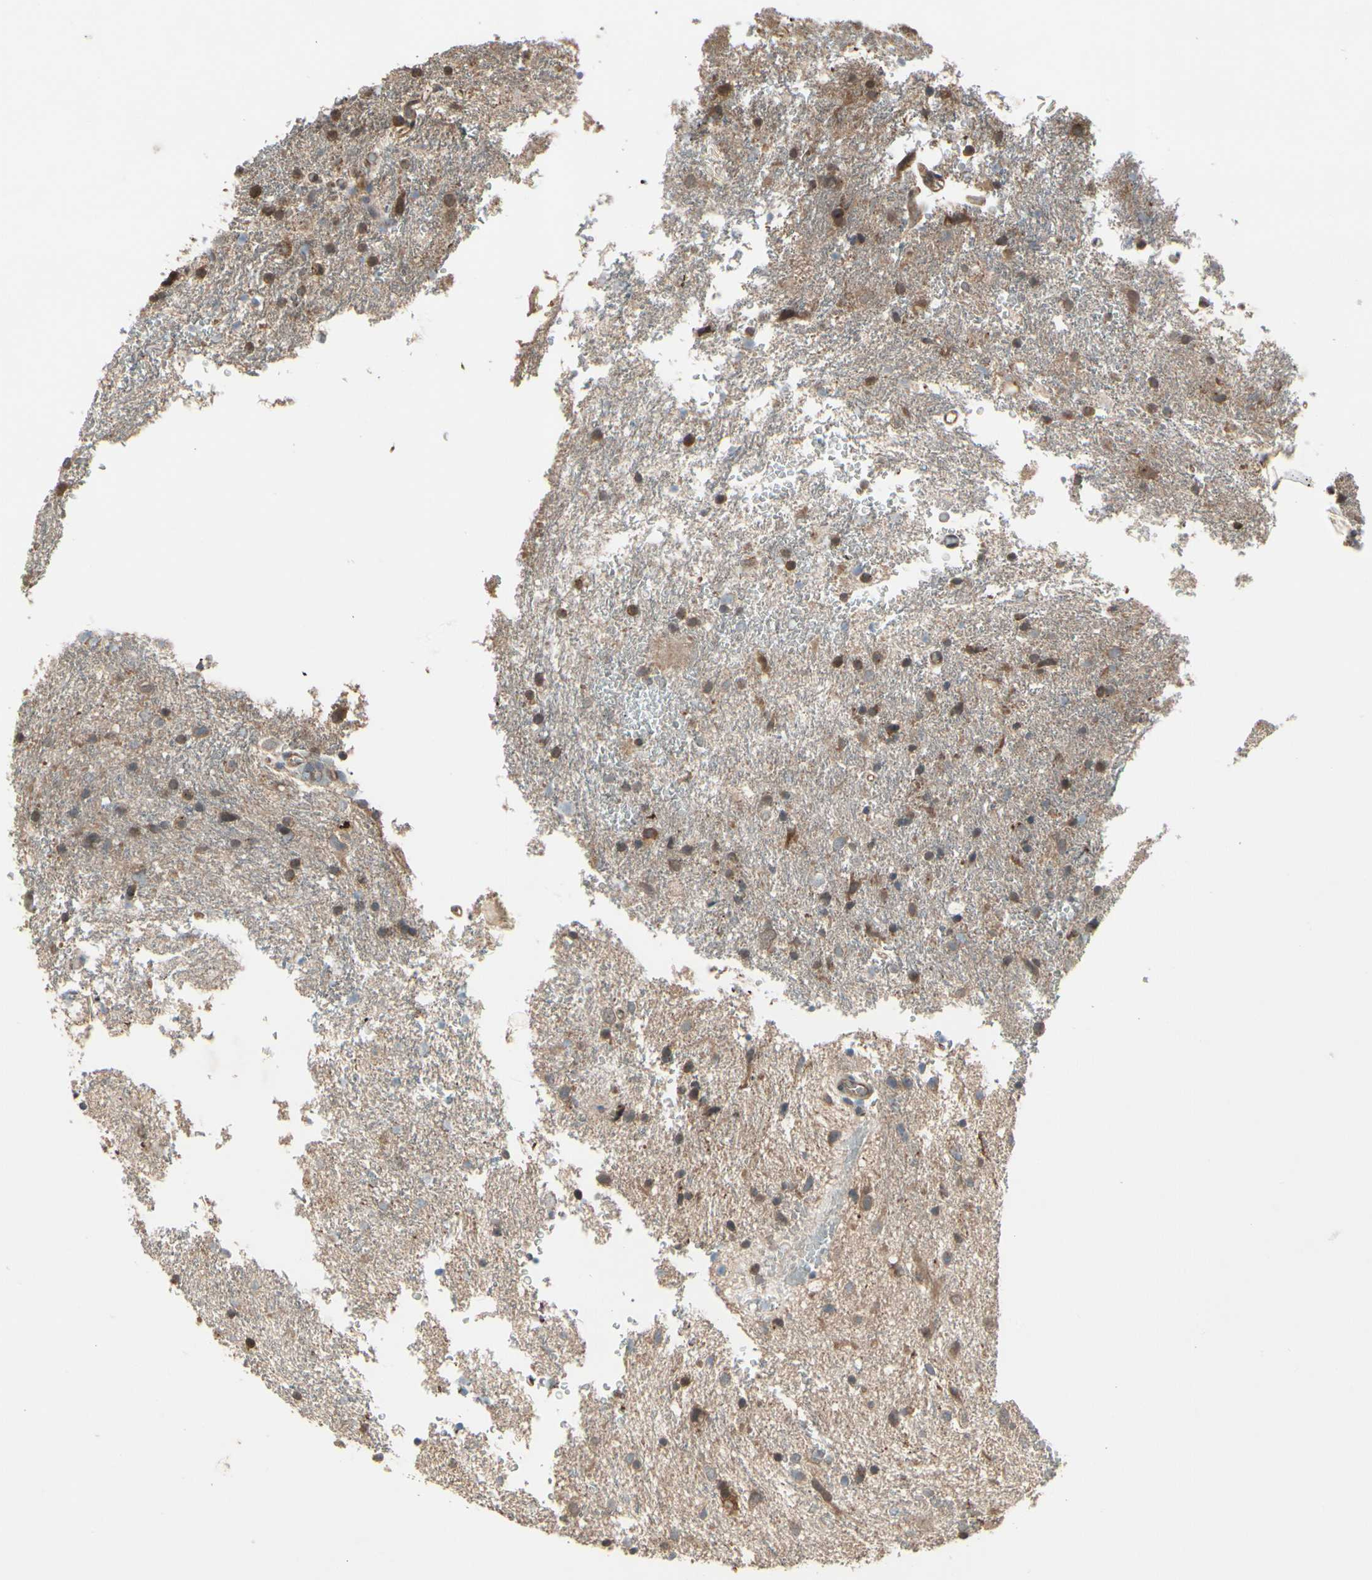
{"staining": {"intensity": "moderate", "quantity": ">75%", "location": "cytoplasmic/membranous,nuclear"}, "tissue": "glioma", "cell_type": "Tumor cells", "image_type": "cancer", "snomed": [{"axis": "morphology", "description": "Glioma, malignant, Low grade"}, {"axis": "topography", "description": "Brain"}], "caption": "A micrograph of malignant low-grade glioma stained for a protein shows moderate cytoplasmic/membranous and nuclear brown staining in tumor cells. Nuclei are stained in blue.", "gene": "PNPLA7", "patient": {"sex": "male", "age": 77}}